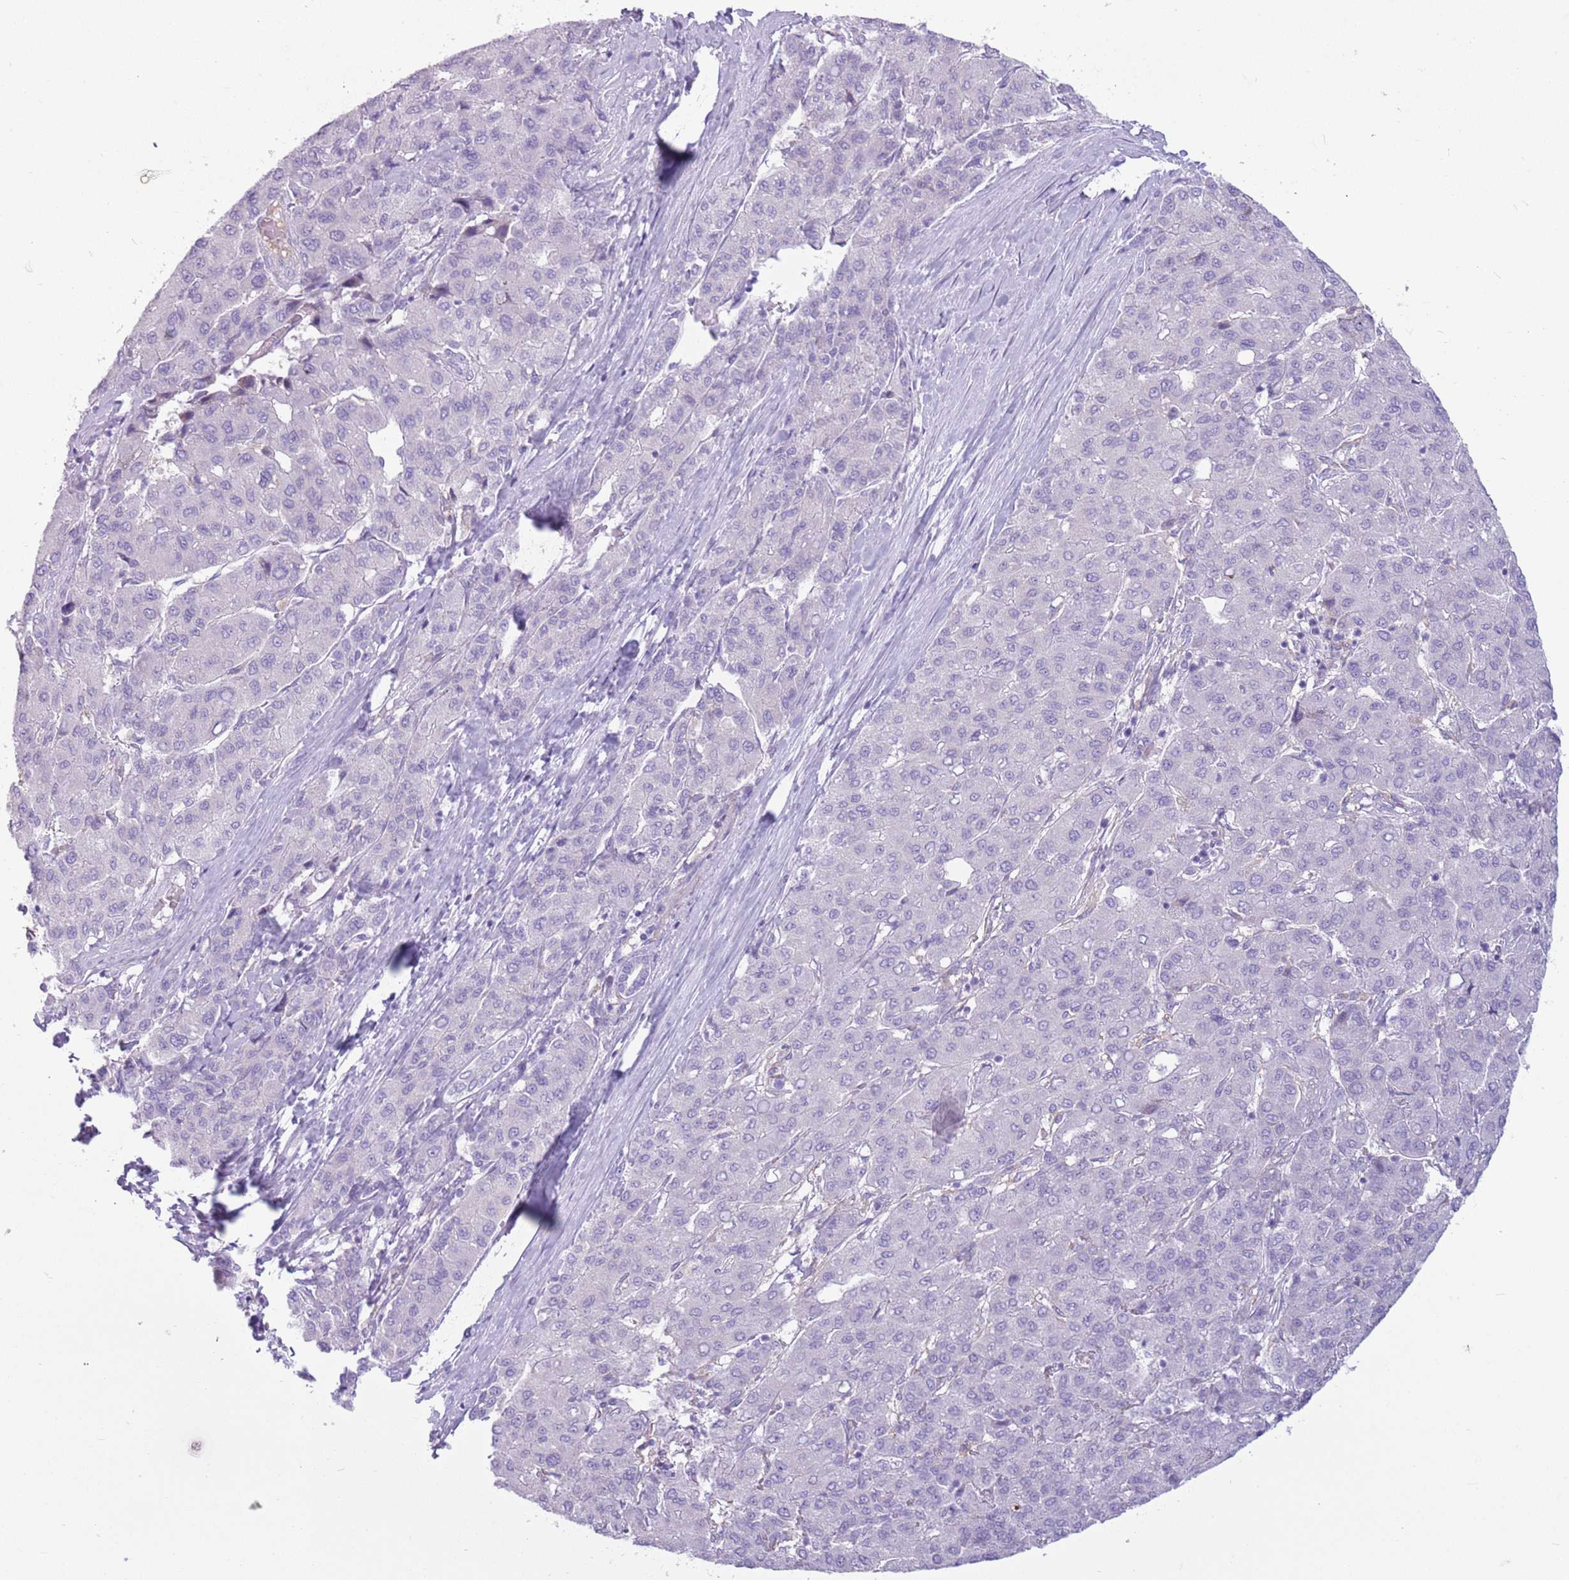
{"staining": {"intensity": "negative", "quantity": "none", "location": "none"}, "tissue": "liver cancer", "cell_type": "Tumor cells", "image_type": "cancer", "snomed": [{"axis": "morphology", "description": "Carcinoma, Hepatocellular, NOS"}, {"axis": "topography", "description": "Liver"}], "caption": "Histopathology image shows no protein expression in tumor cells of liver hepatocellular carcinoma tissue. The staining was performed using DAB (3,3'-diaminobenzidine) to visualize the protein expression in brown, while the nuclei were stained in blue with hematoxylin (Magnification: 20x).", "gene": "SNX6", "patient": {"sex": "male", "age": 65}}